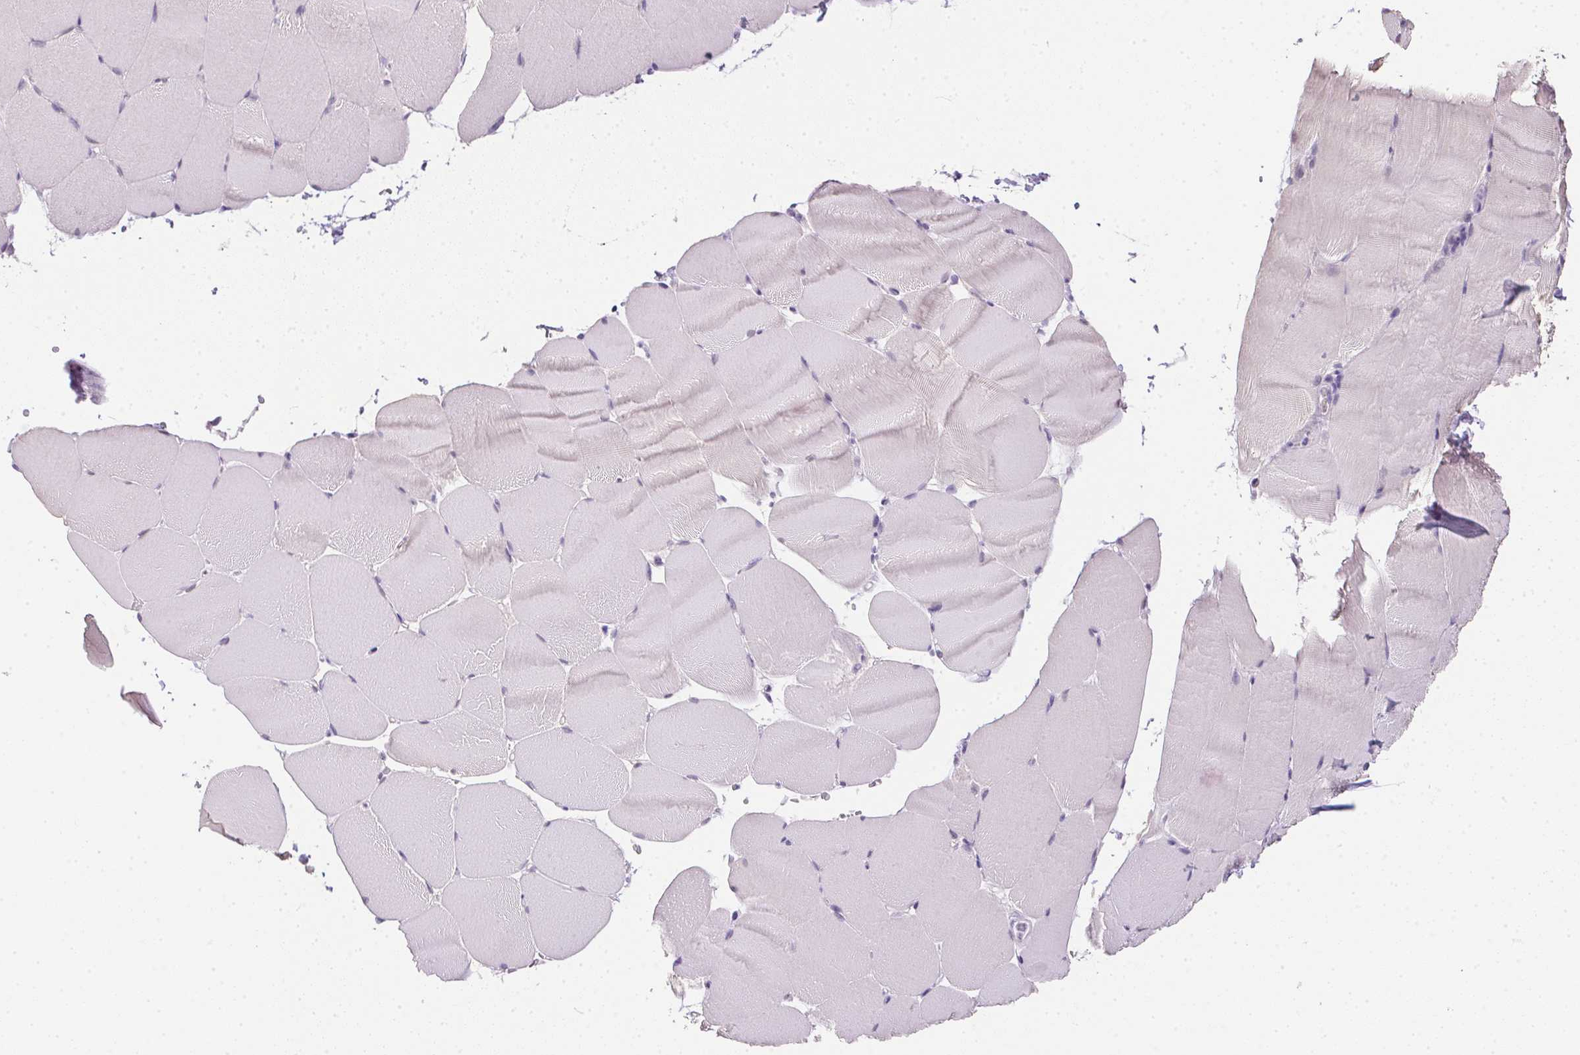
{"staining": {"intensity": "negative", "quantity": "none", "location": "none"}, "tissue": "skeletal muscle", "cell_type": "Myocytes", "image_type": "normal", "snomed": [{"axis": "morphology", "description": "Normal tissue, NOS"}, {"axis": "topography", "description": "Skeletal muscle"}], "caption": "IHC of benign skeletal muscle shows no staining in myocytes.", "gene": "PRL", "patient": {"sex": "female", "age": 37}}